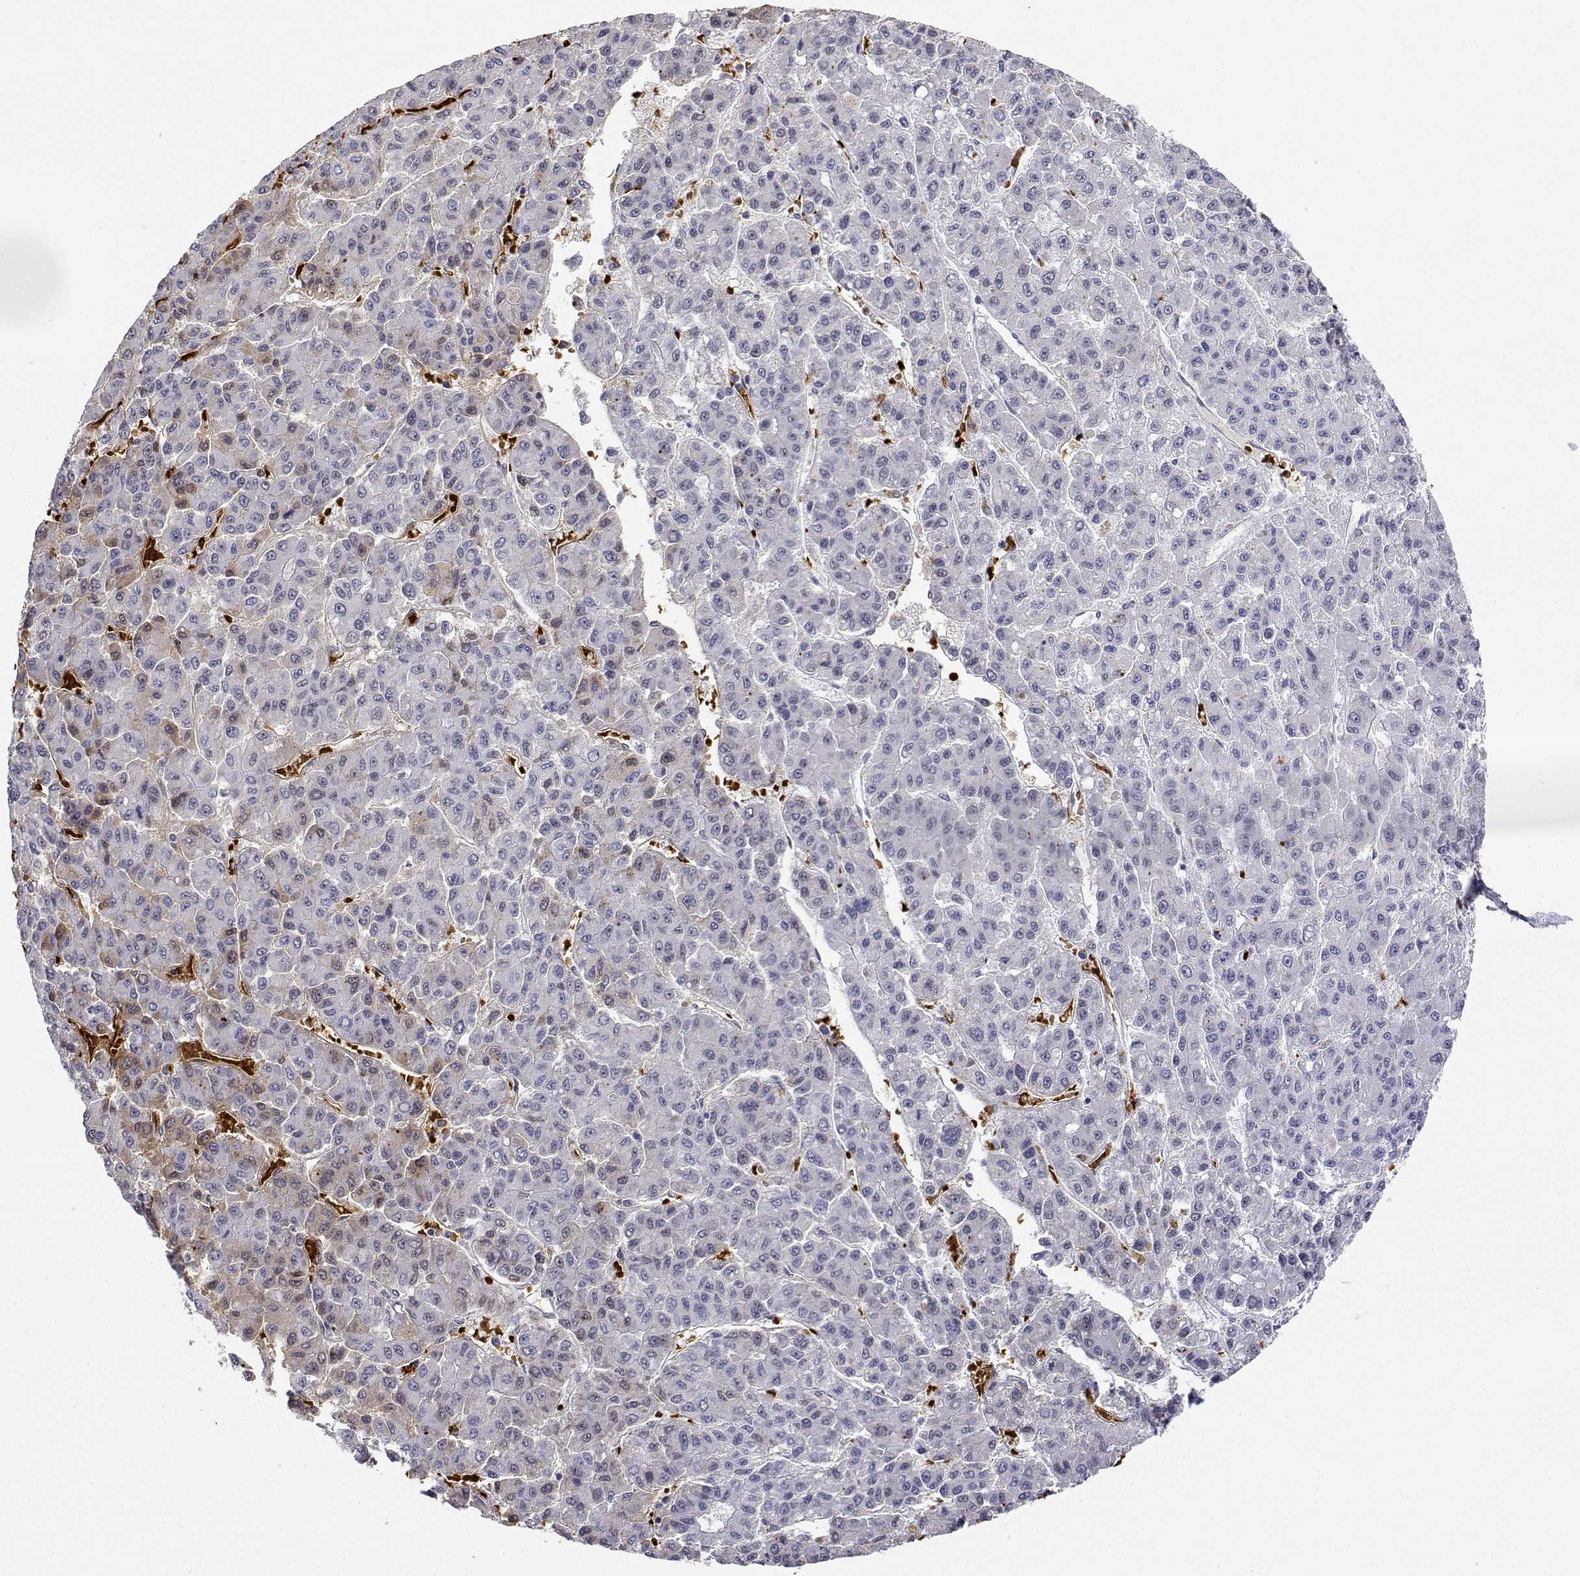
{"staining": {"intensity": "negative", "quantity": "none", "location": "none"}, "tissue": "liver cancer", "cell_type": "Tumor cells", "image_type": "cancer", "snomed": [{"axis": "morphology", "description": "Carcinoma, Hepatocellular, NOS"}, {"axis": "topography", "description": "Liver"}], "caption": "Liver cancer was stained to show a protein in brown. There is no significant staining in tumor cells.", "gene": "ADAR", "patient": {"sex": "male", "age": 70}}